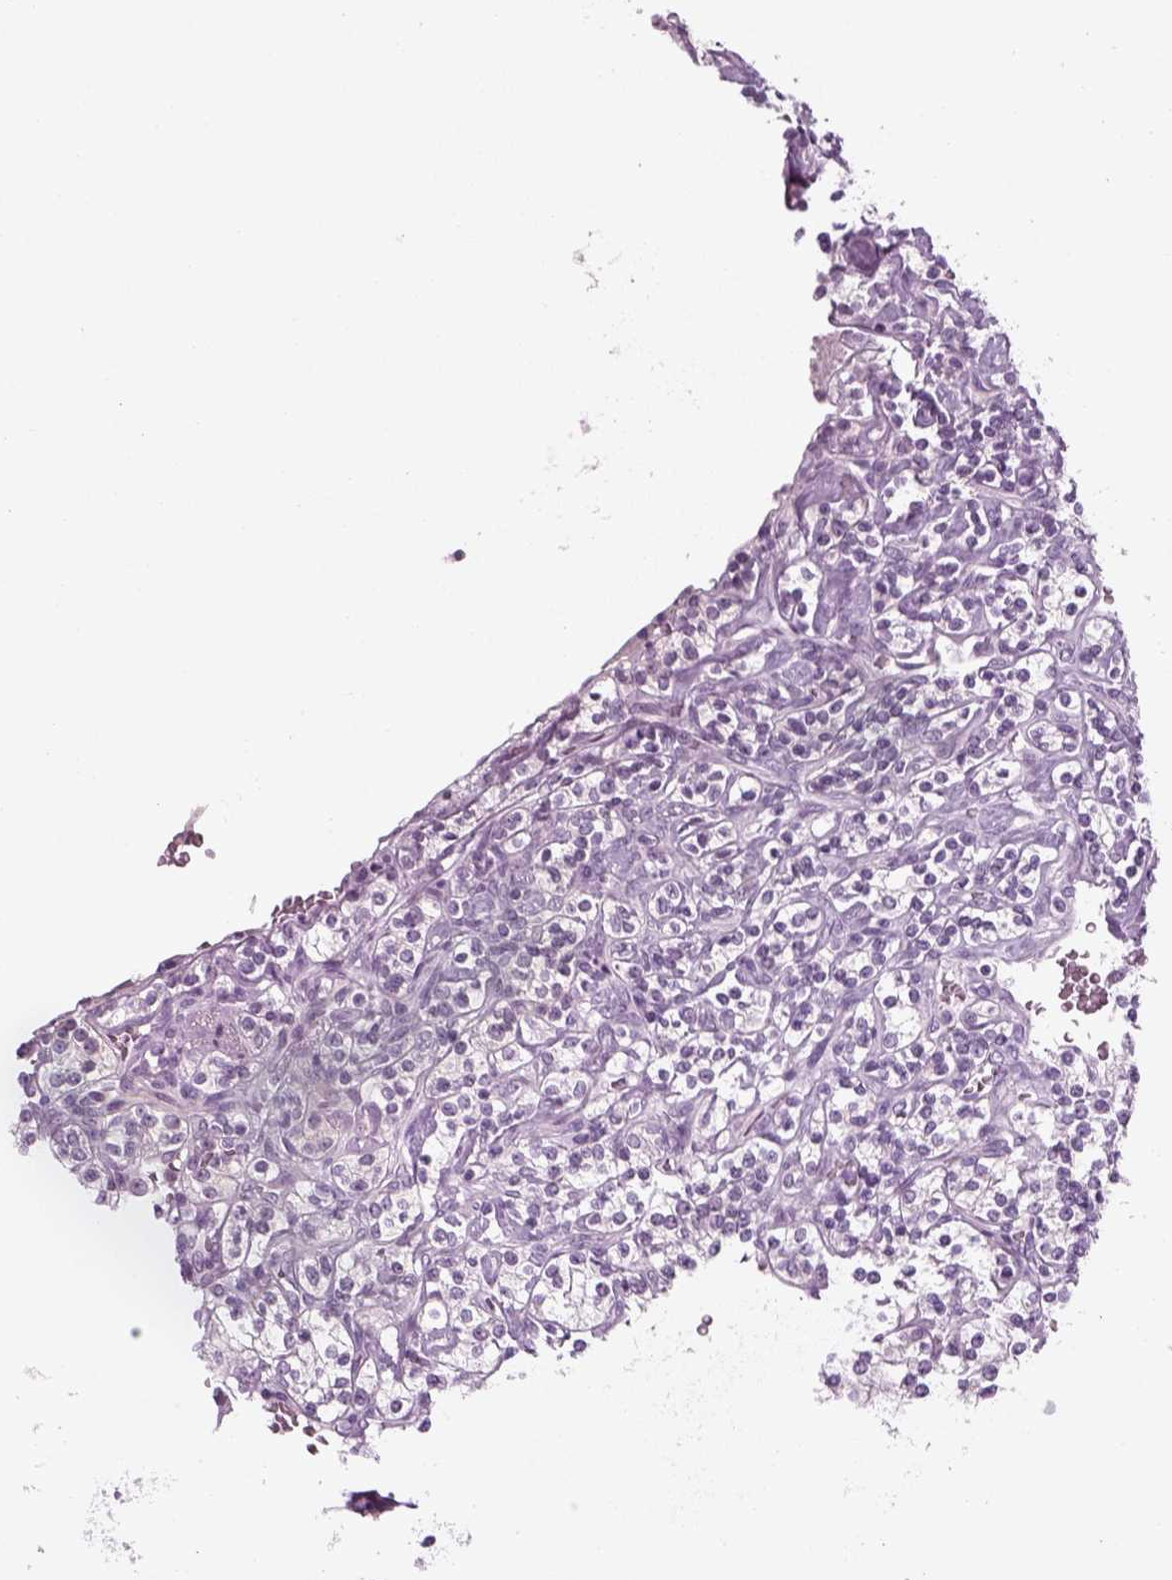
{"staining": {"intensity": "negative", "quantity": "none", "location": "none"}, "tissue": "renal cancer", "cell_type": "Tumor cells", "image_type": "cancer", "snomed": [{"axis": "morphology", "description": "Adenocarcinoma, NOS"}, {"axis": "topography", "description": "Kidney"}], "caption": "There is no significant positivity in tumor cells of renal cancer (adenocarcinoma).", "gene": "KRT75", "patient": {"sex": "male", "age": 77}}